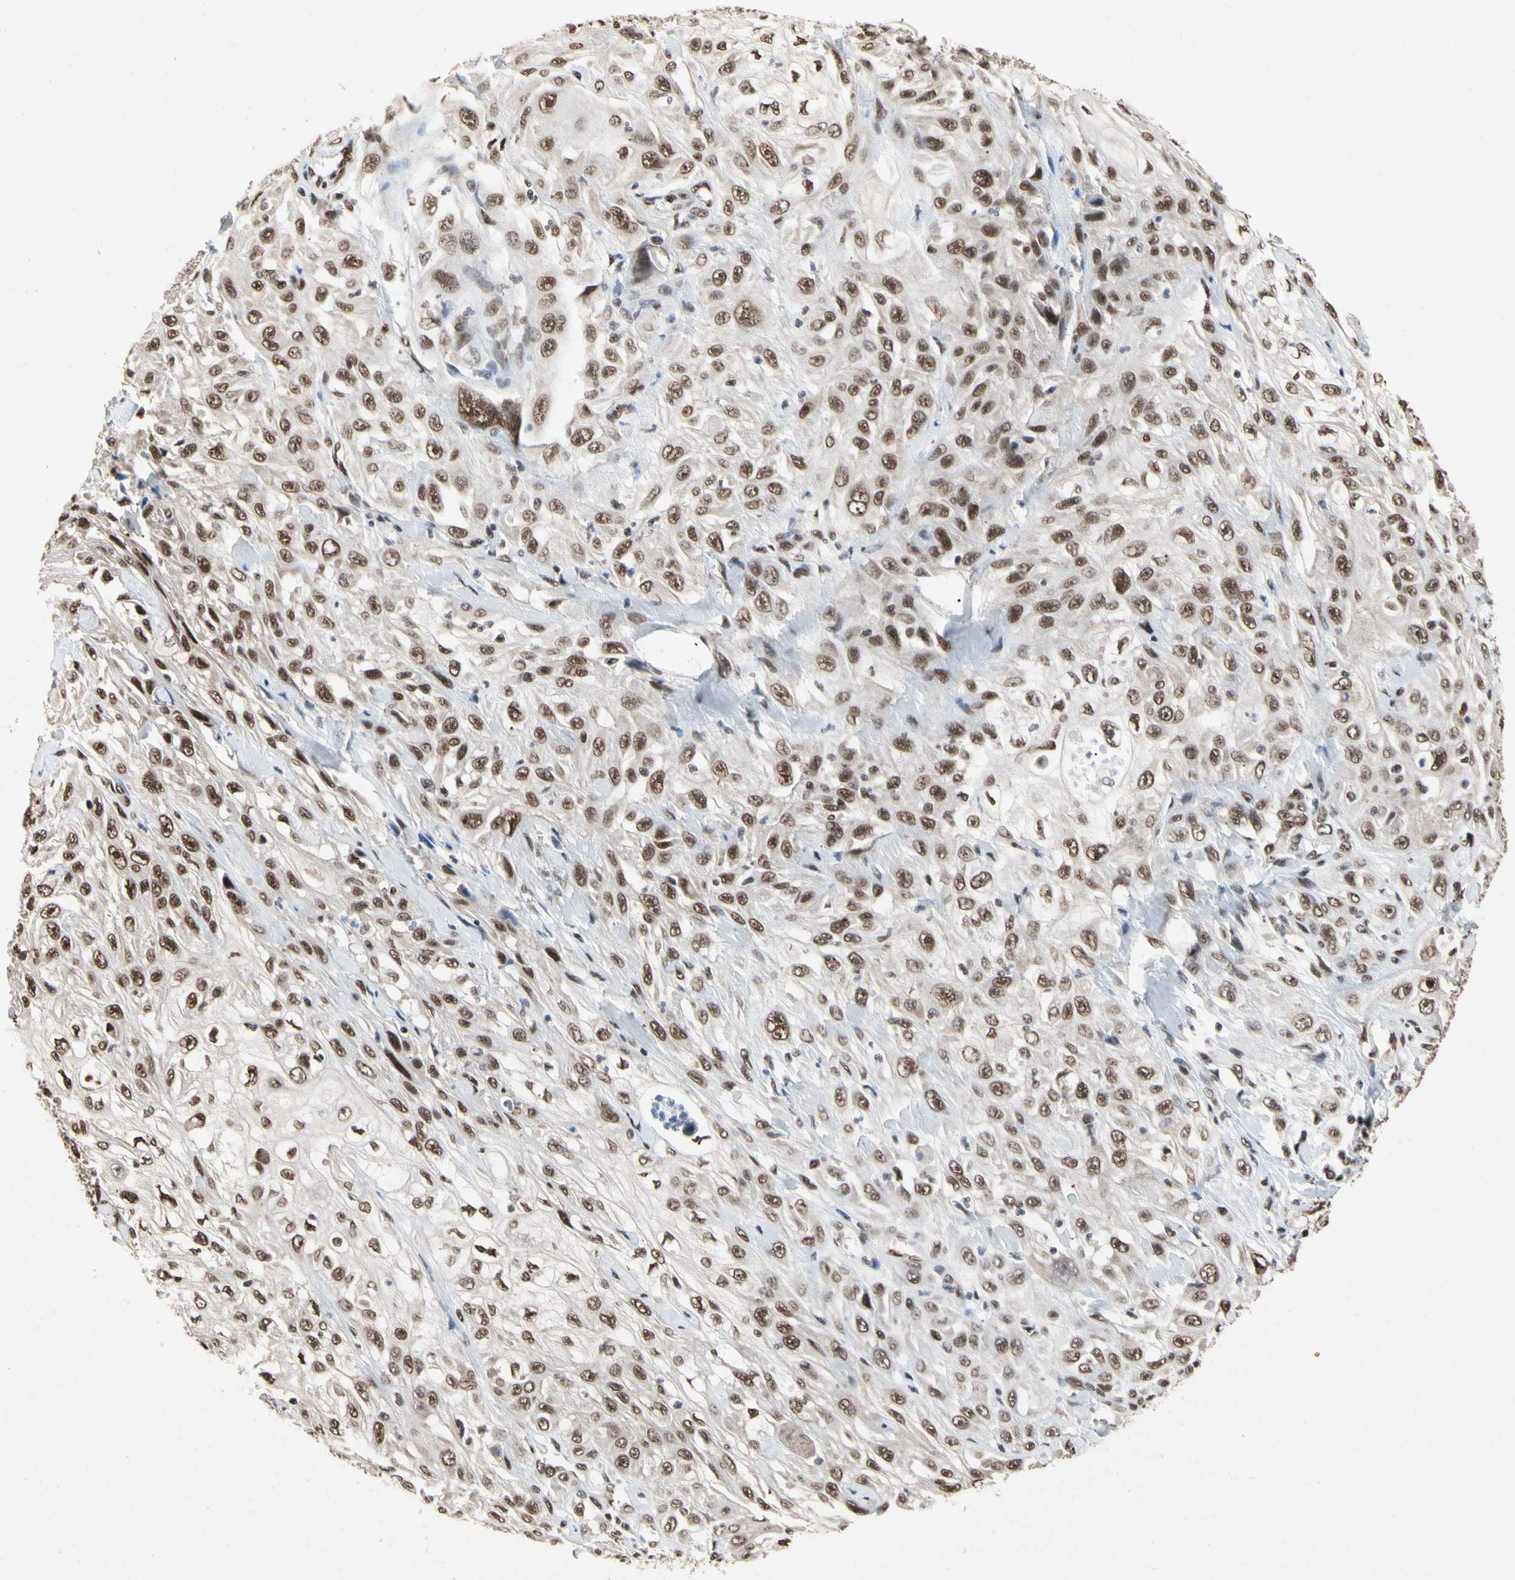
{"staining": {"intensity": "moderate", "quantity": ">75%", "location": "nuclear"}, "tissue": "skin cancer", "cell_type": "Tumor cells", "image_type": "cancer", "snomed": [{"axis": "morphology", "description": "Squamous cell carcinoma, NOS"}, {"axis": "morphology", "description": "Squamous cell carcinoma, metastatic, NOS"}, {"axis": "topography", "description": "Skin"}, {"axis": "topography", "description": "Lymph node"}], "caption": "The micrograph shows staining of skin cancer (metastatic squamous cell carcinoma), revealing moderate nuclear protein positivity (brown color) within tumor cells. (IHC, brightfield microscopy, high magnification).", "gene": "FAM98B", "patient": {"sex": "male", "age": 75}}